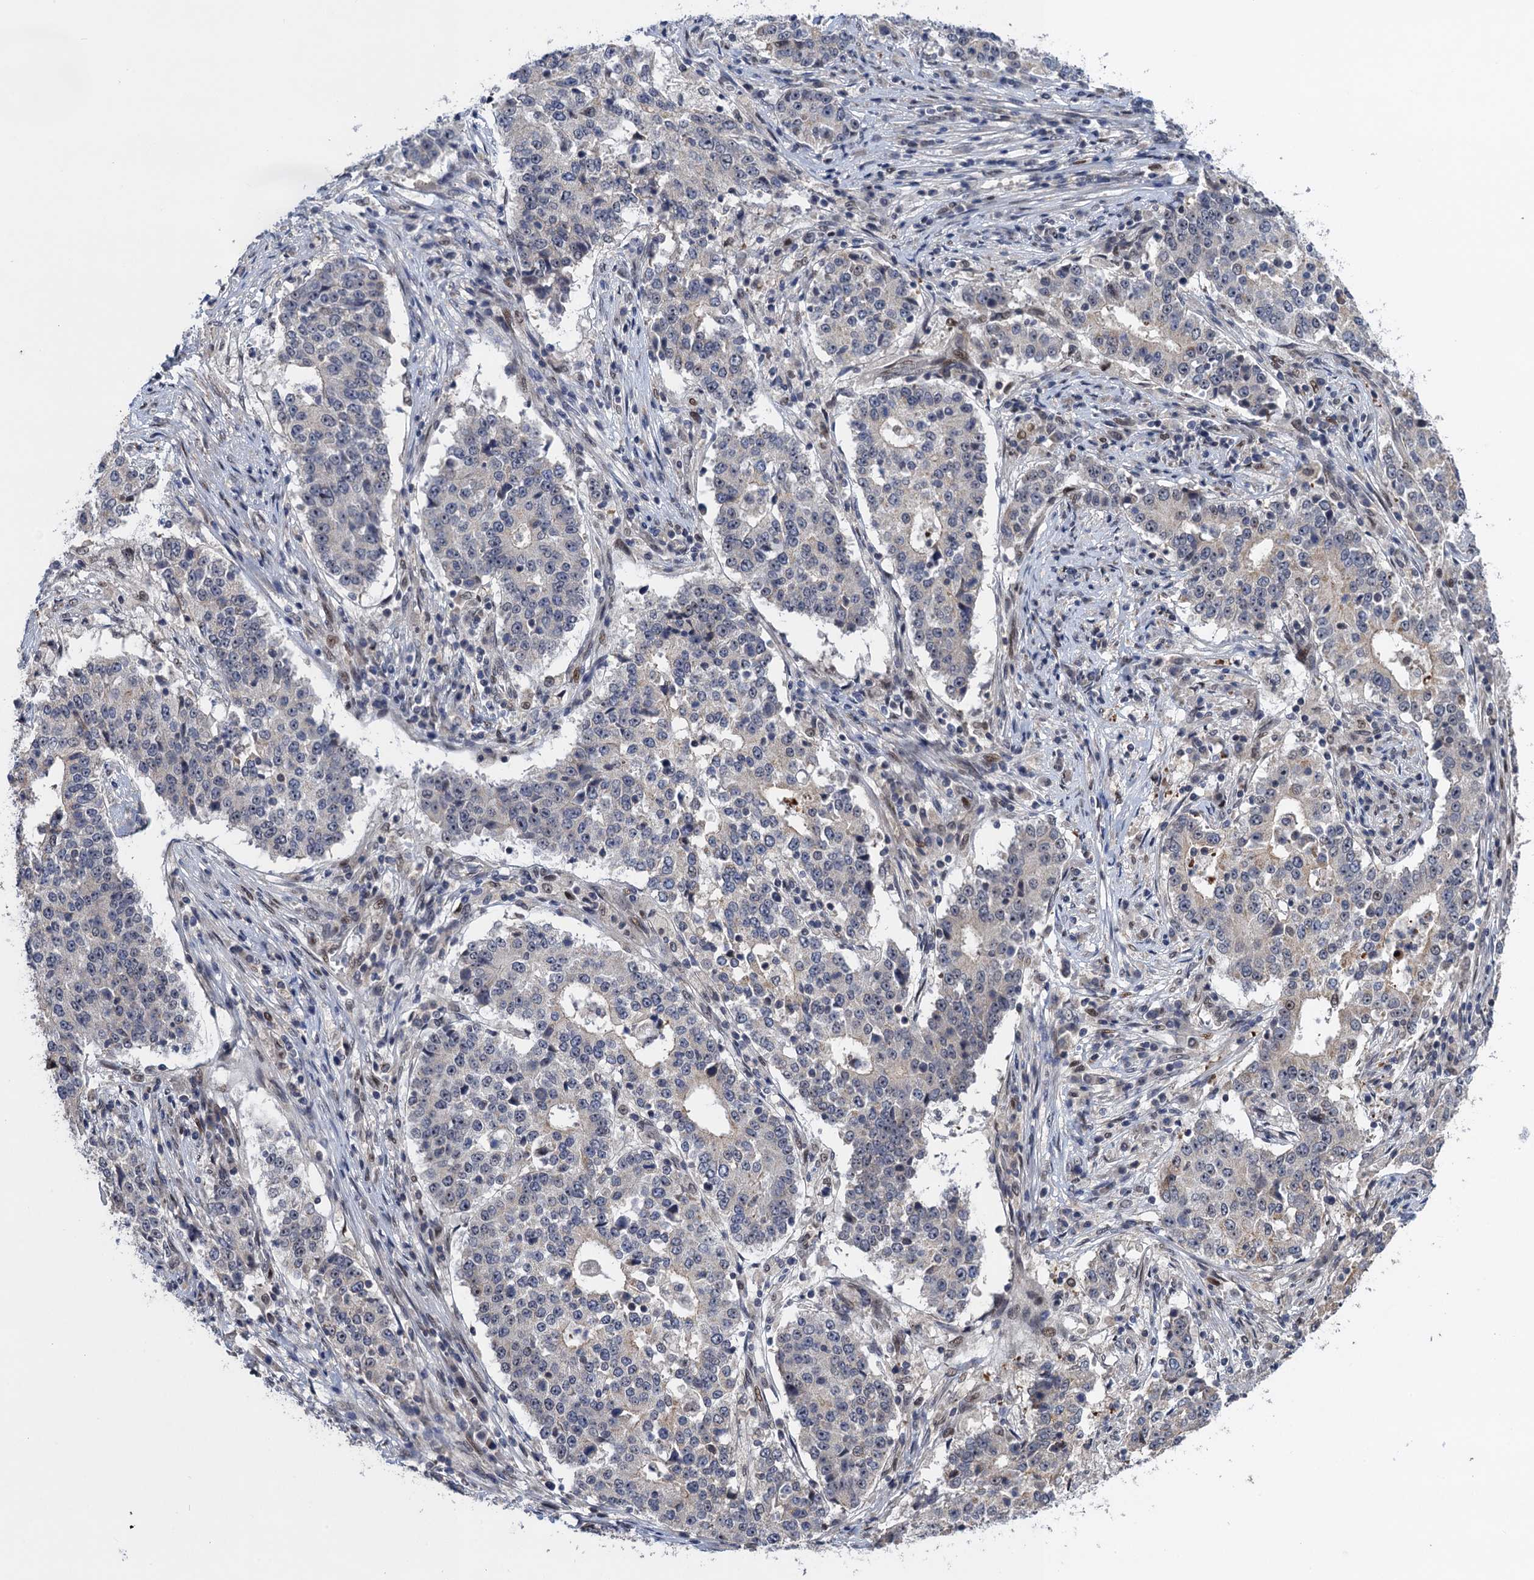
{"staining": {"intensity": "negative", "quantity": "none", "location": "none"}, "tissue": "stomach cancer", "cell_type": "Tumor cells", "image_type": "cancer", "snomed": [{"axis": "morphology", "description": "Adenocarcinoma, NOS"}, {"axis": "topography", "description": "Stomach"}], "caption": "Micrograph shows no significant protein positivity in tumor cells of stomach cancer.", "gene": "ZAR1L", "patient": {"sex": "male", "age": 59}}